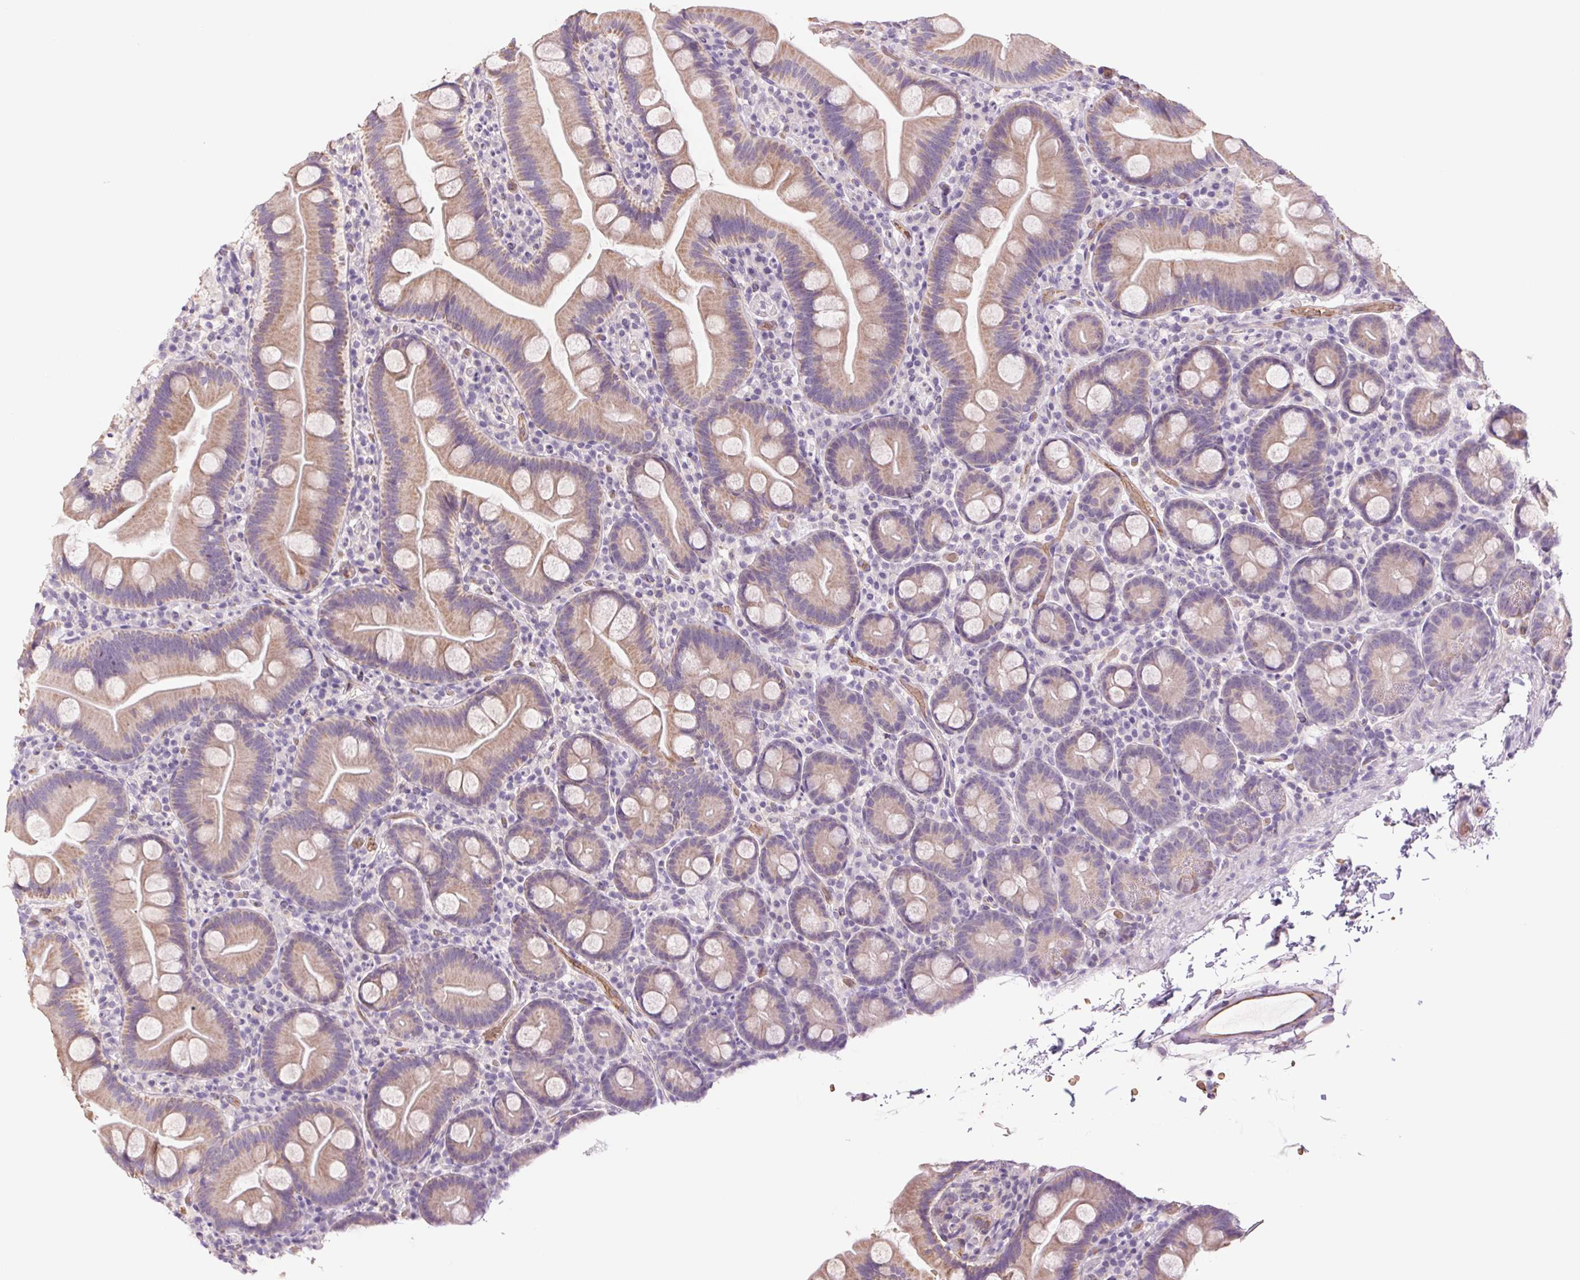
{"staining": {"intensity": "moderate", "quantity": ">75%", "location": "cytoplasmic/membranous"}, "tissue": "small intestine", "cell_type": "Glandular cells", "image_type": "normal", "snomed": [{"axis": "morphology", "description": "Normal tissue, NOS"}, {"axis": "topography", "description": "Small intestine"}], "caption": "Glandular cells display medium levels of moderate cytoplasmic/membranous staining in about >75% of cells in benign small intestine.", "gene": "IGFL3", "patient": {"sex": "female", "age": 68}}